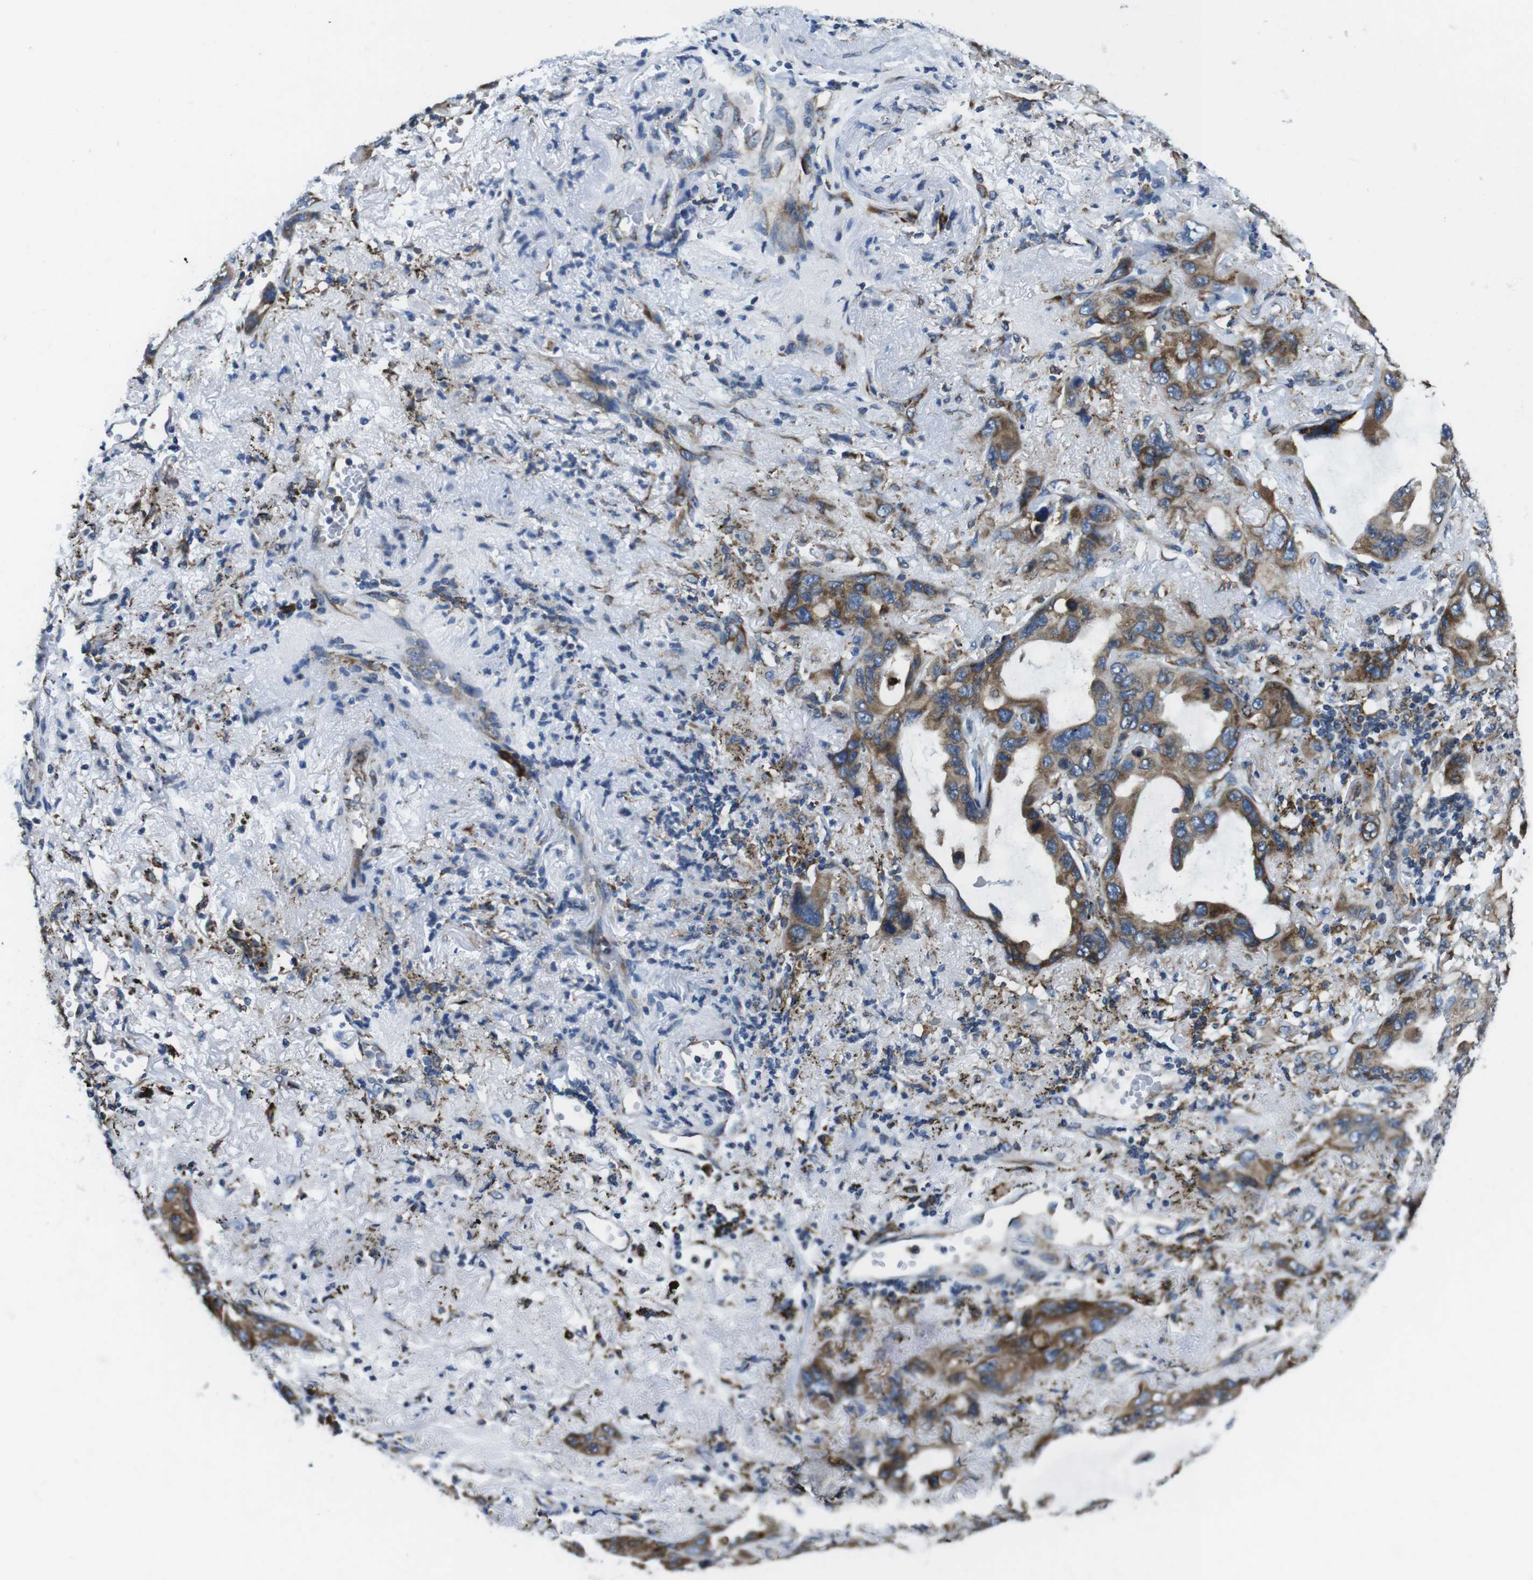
{"staining": {"intensity": "moderate", "quantity": ">75%", "location": "cytoplasmic/membranous"}, "tissue": "lung cancer", "cell_type": "Tumor cells", "image_type": "cancer", "snomed": [{"axis": "morphology", "description": "Squamous cell carcinoma, NOS"}, {"axis": "topography", "description": "Lung"}], "caption": "DAB immunohistochemical staining of lung squamous cell carcinoma reveals moderate cytoplasmic/membranous protein positivity in approximately >75% of tumor cells.", "gene": "UGGT1", "patient": {"sex": "female", "age": 73}}